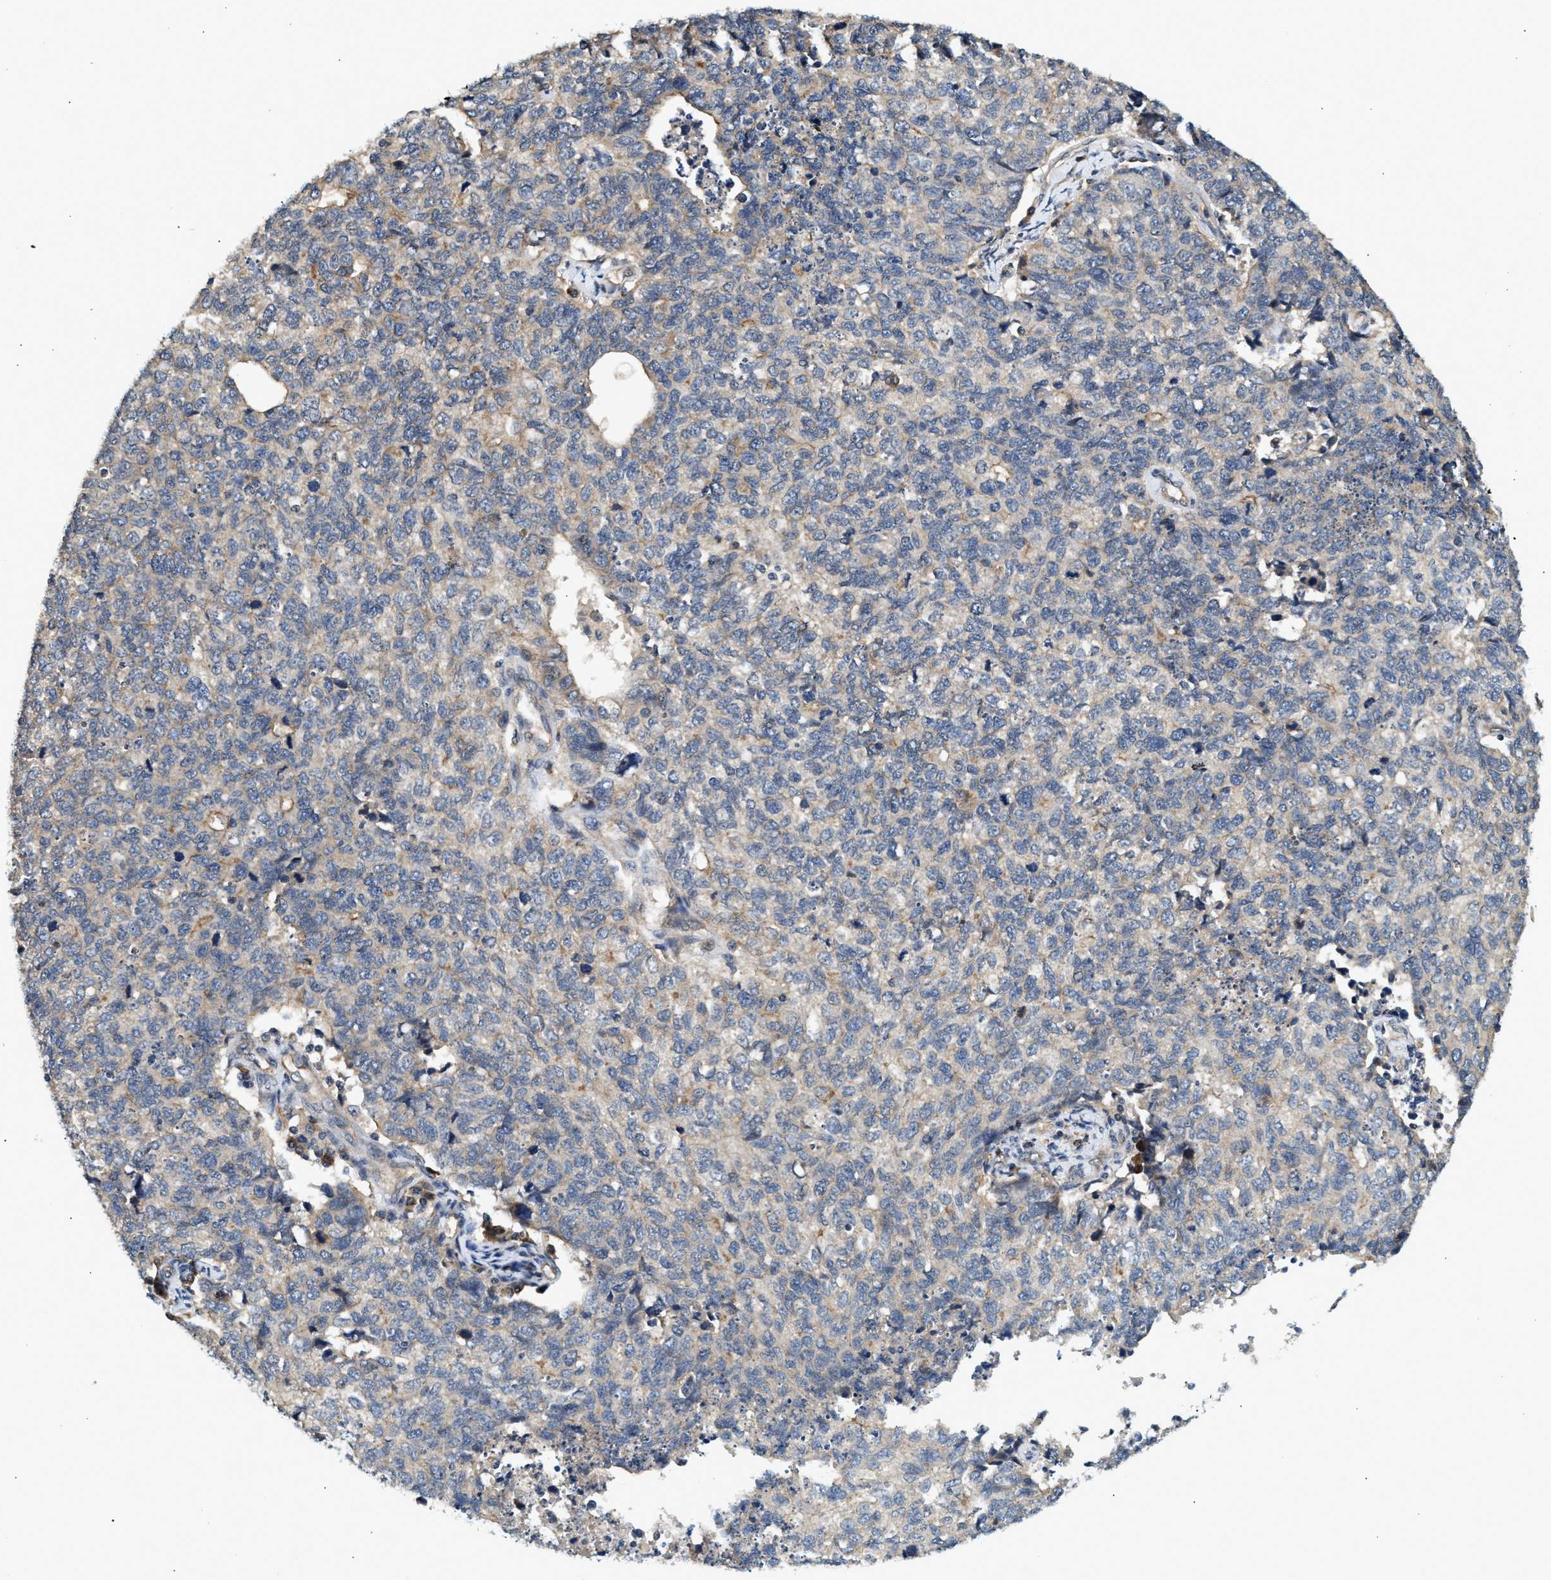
{"staining": {"intensity": "weak", "quantity": "<25%", "location": "cytoplasmic/membranous"}, "tissue": "cervical cancer", "cell_type": "Tumor cells", "image_type": "cancer", "snomed": [{"axis": "morphology", "description": "Squamous cell carcinoma, NOS"}, {"axis": "topography", "description": "Cervix"}], "caption": "Tumor cells are negative for brown protein staining in cervical cancer.", "gene": "DUSP14", "patient": {"sex": "female", "age": 63}}